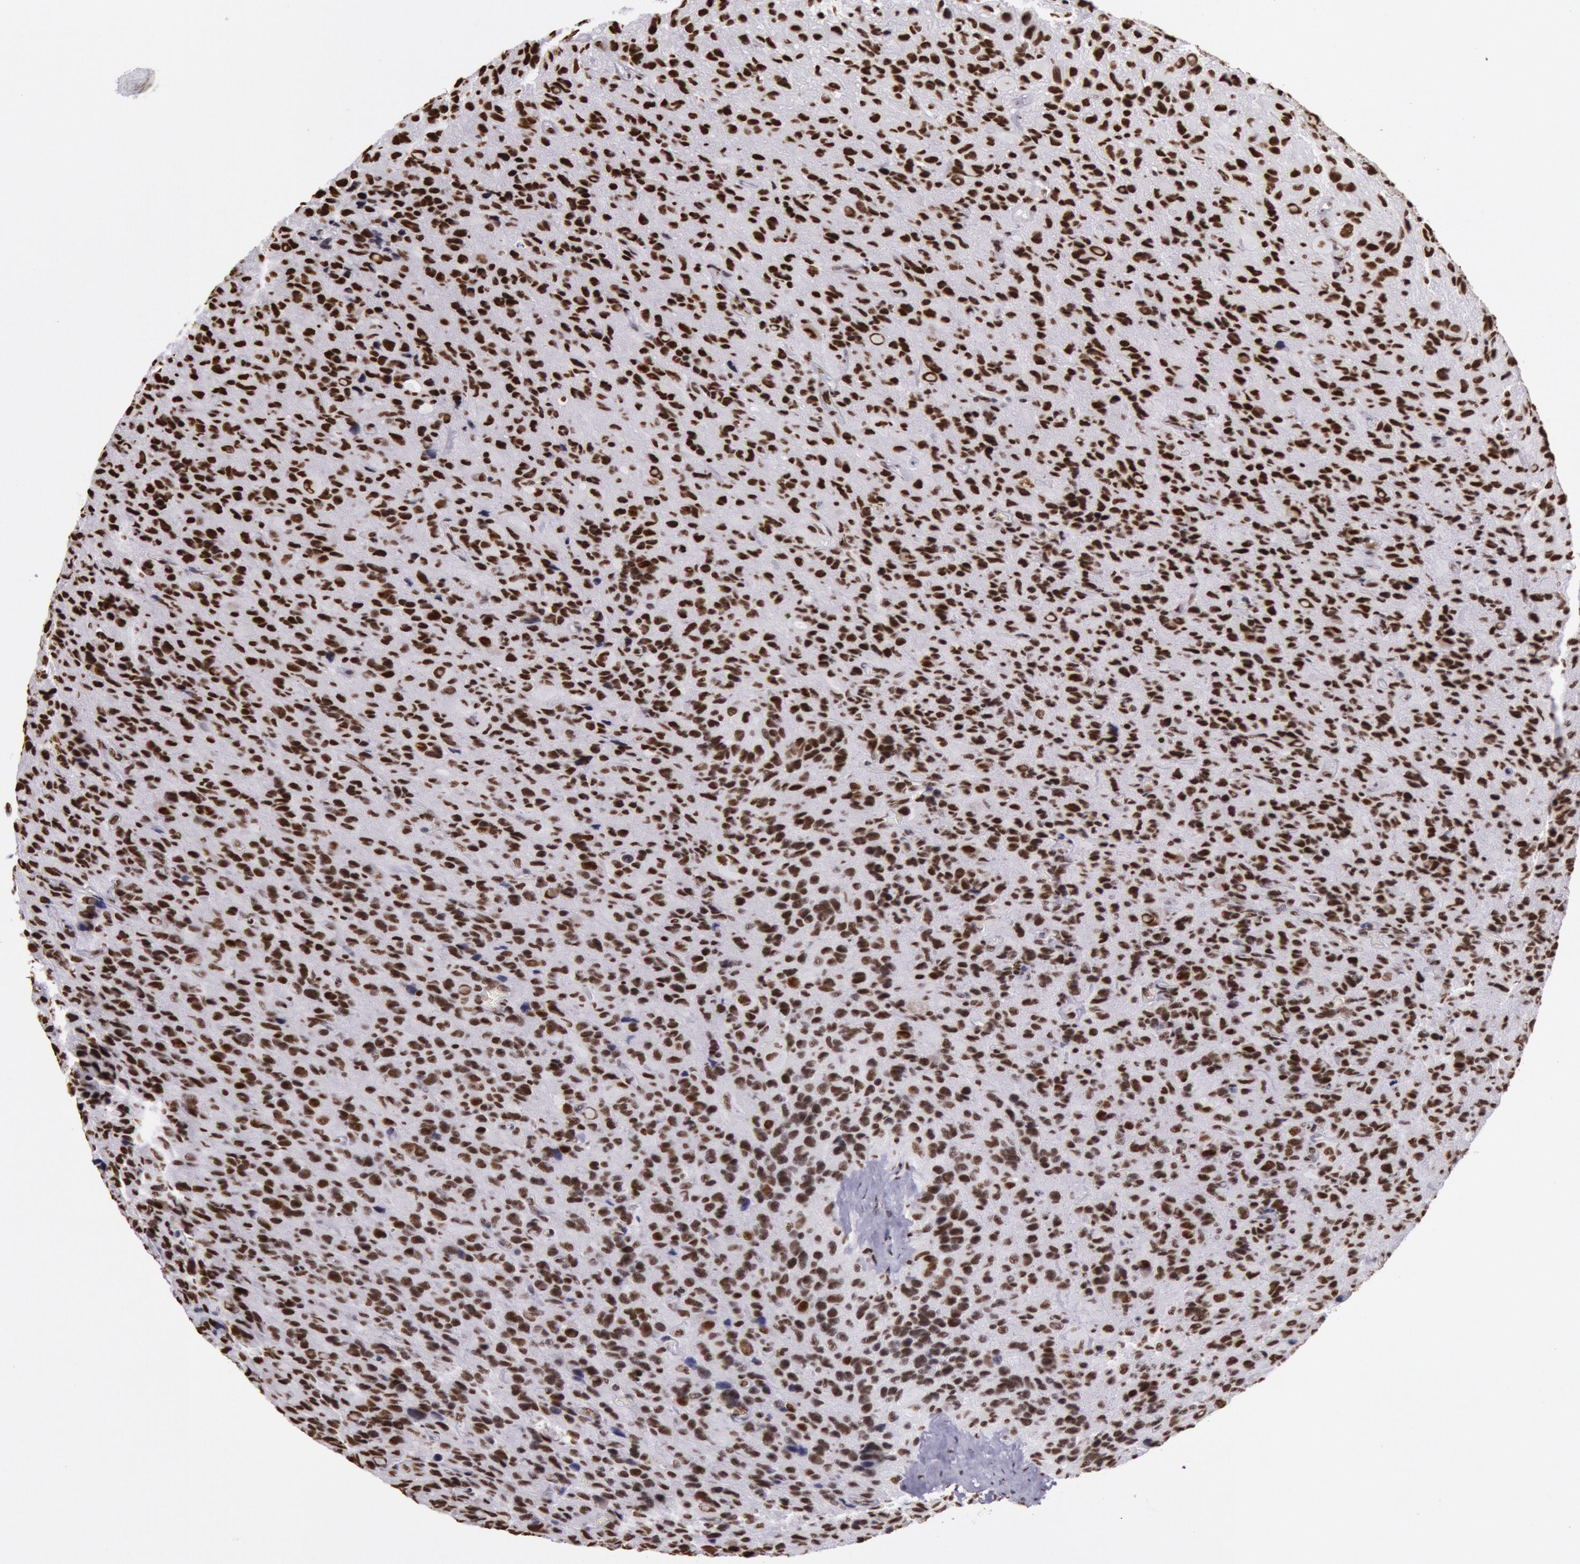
{"staining": {"intensity": "strong", "quantity": ">75%", "location": "nuclear"}, "tissue": "glioma", "cell_type": "Tumor cells", "image_type": "cancer", "snomed": [{"axis": "morphology", "description": "Glioma, malignant, High grade"}, {"axis": "topography", "description": "Brain"}], "caption": "Immunohistochemistry staining of malignant high-grade glioma, which displays high levels of strong nuclear expression in approximately >75% of tumor cells indicating strong nuclear protein positivity. The staining was performed using DAB (brown) for protein detection and nuclei were counterstained in hematoxylin (blue).", "gene": "HNRNPH2", "patient": {"sex": "male", "age": 77}}